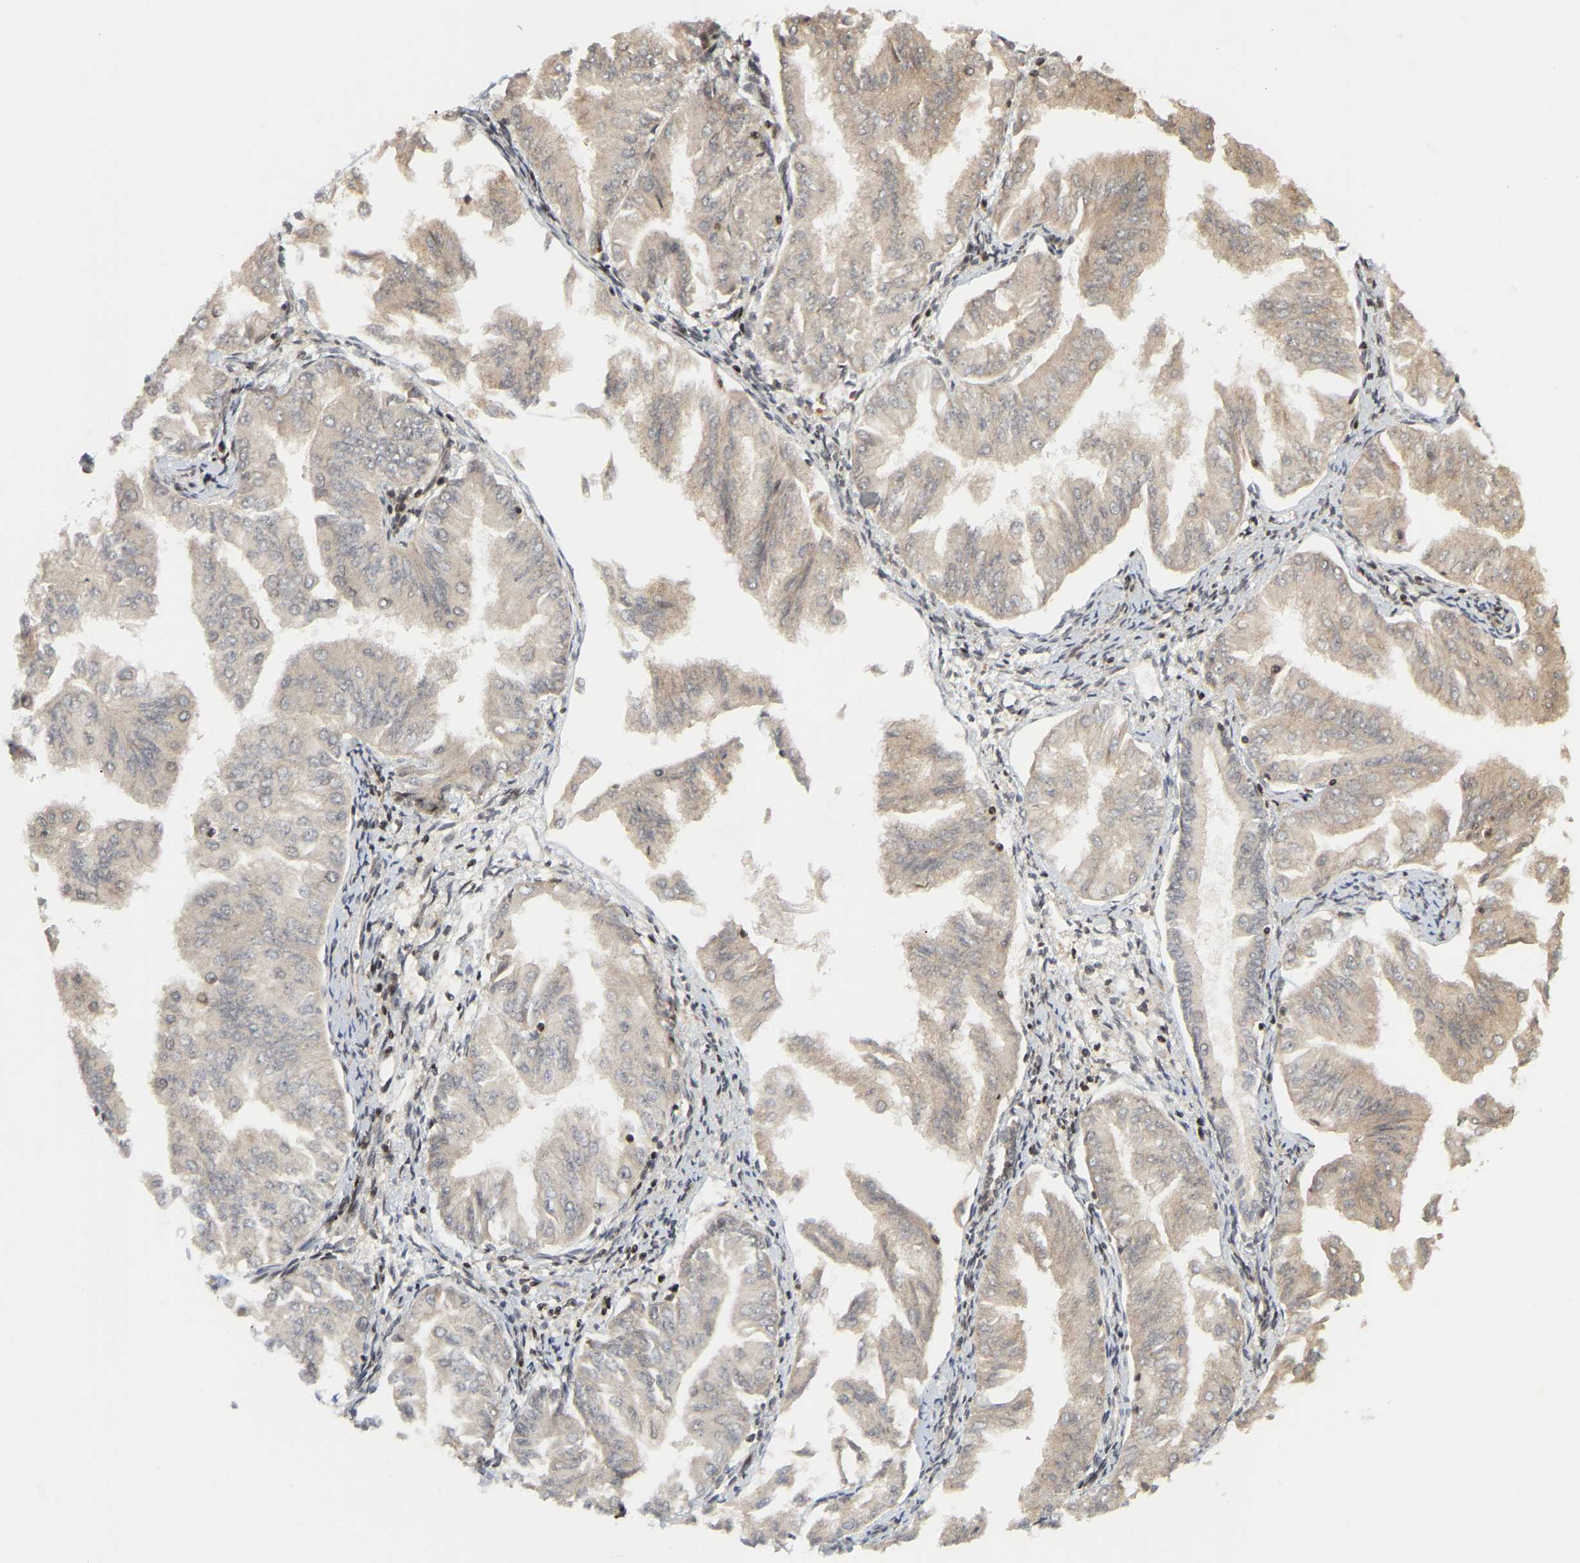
{"staining": {"intensity": "weak", "quantity": "<25%", "location": "cytoplasmic/membranous"}, "tissue": "endometrial cancer", "cell_type": "Tumor cells", "image_type": "cancer", "snomed": [{"axis": "morphology", "description": "Adenocarcinoma, NOS"}, {"axis": "topography", "description": "Endometrium"}], "caption": "Human endometrial cancer stained for a protein using IHC shows no expression in tumor cells.", "gene": "NFE2L2", "patient": {"sex": "female", "age": 53}}